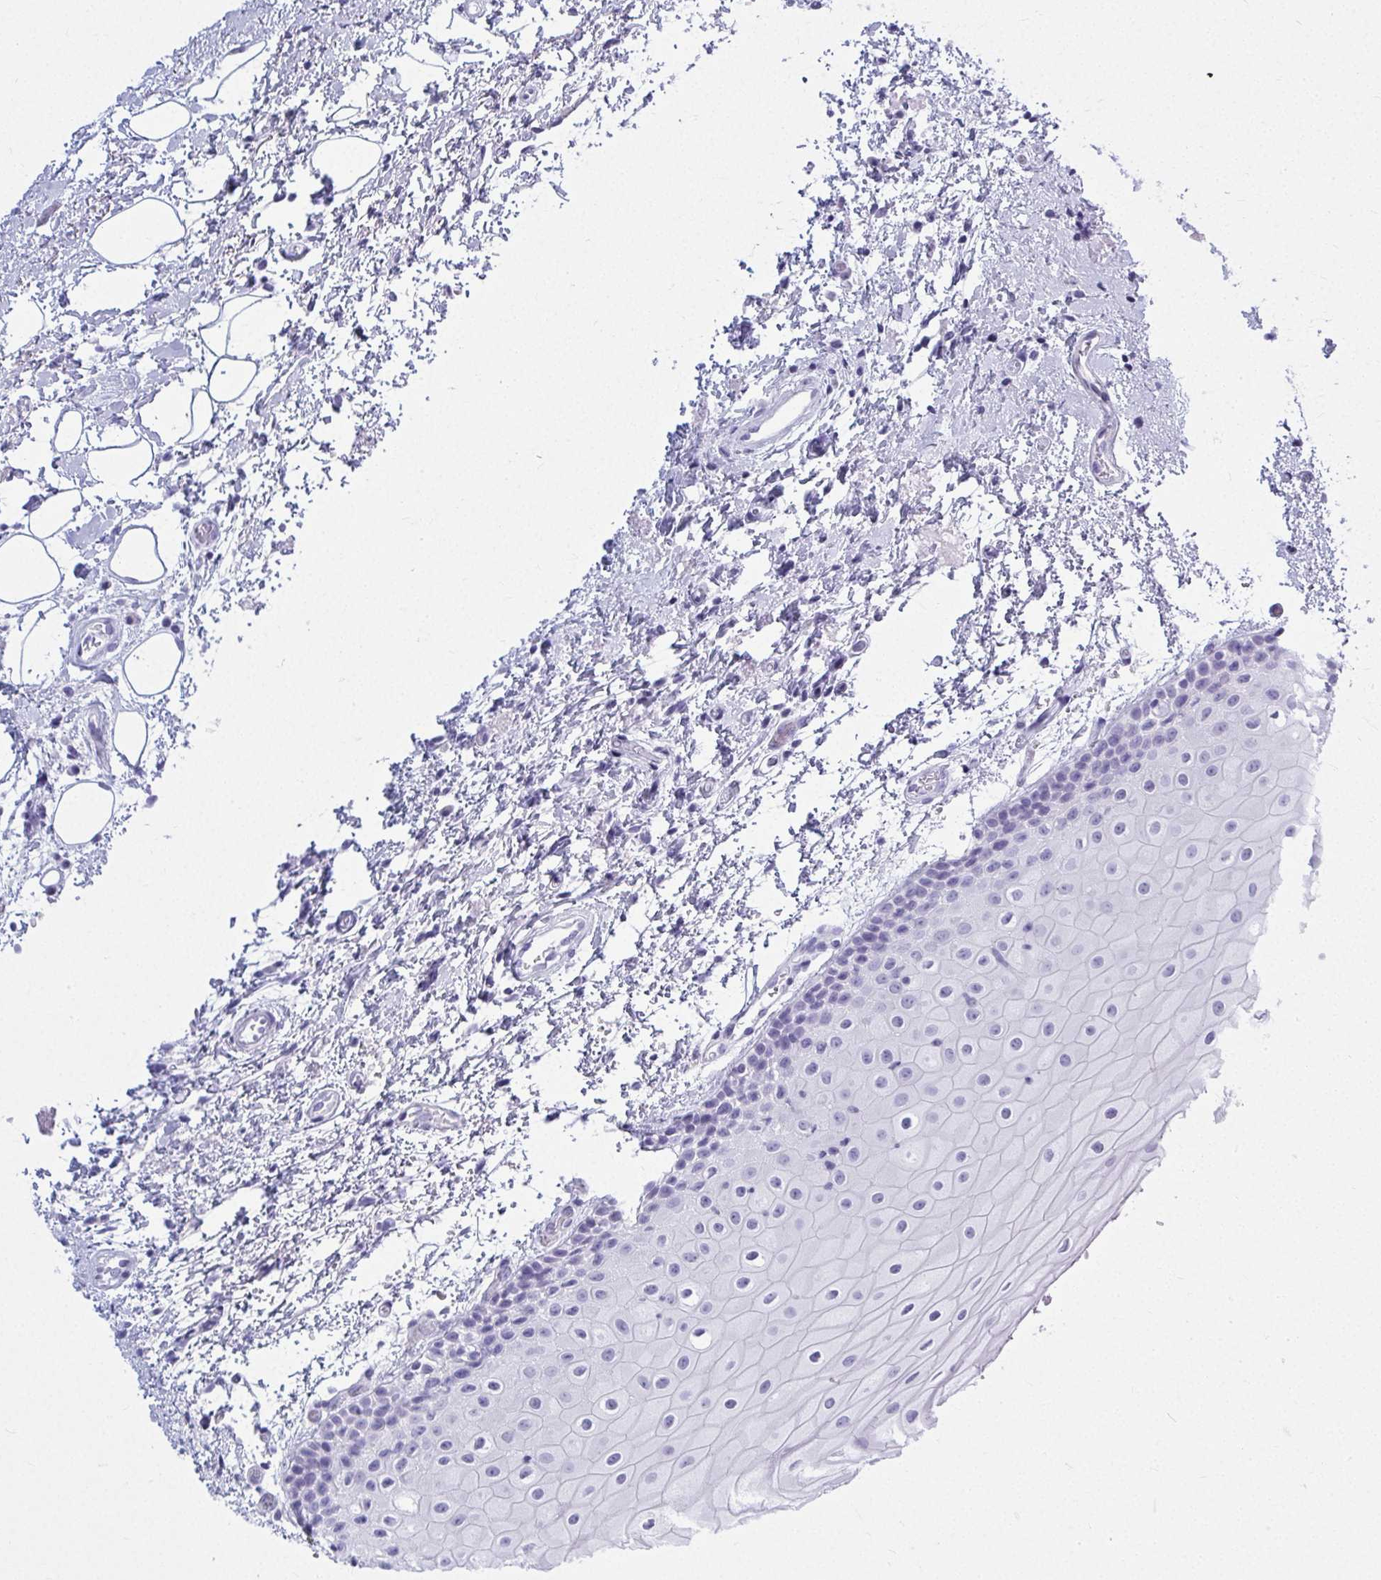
{"staining": {"intensity": "negative", "quantity": "none", "location": "none"}, "tissue": "oral mucosa", "cell_type": "Squamous epithelial cells", "image_type": "normal", "snomed": [{"axis": "morphology", "description": "Normal tissue, NOS"}, {"axis": "topography", "description": "Oral tissue"}], "caption": "DAB immunohistochemical staining of normal human oral mucosa demonstrates no significant staining in squamous epithelial cells. (DAB immunohistochemistry (IHC) with hematoxylin counter stain).", "gene": "QDPR", "patient": {"sex": "female", "age": 82}}